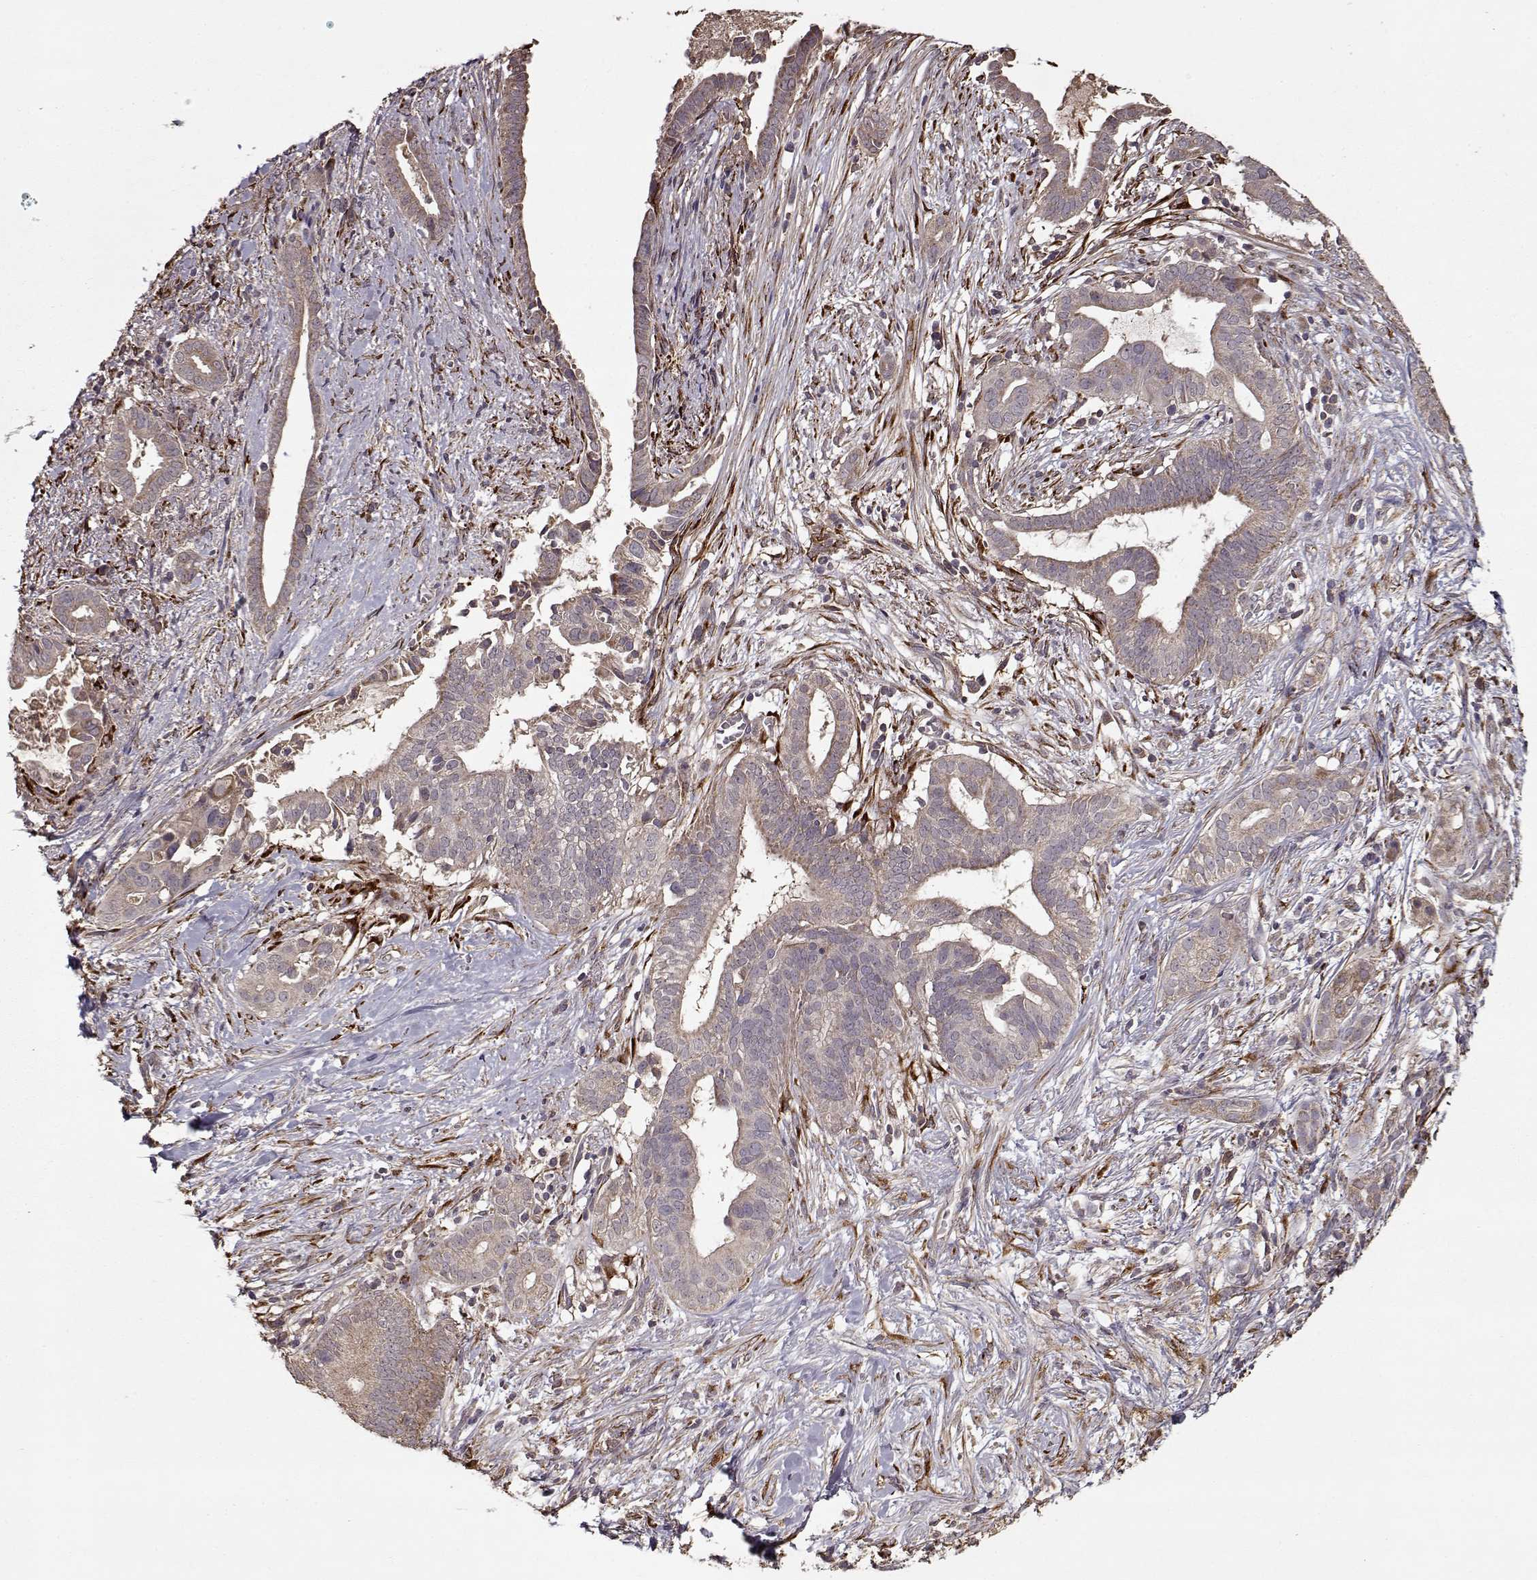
{"staining": {"intensity": "weak", "quantity": ">75%", "location": "cytoplasmic/membranous"}, "tissue": "pancreatic cancer", "cell_type": "Tumor cells", "image_type": "cancer", "snomed": [{"axis": "morphology", "description": "Adenocarcinoma, NOS"}, {"axis": "topography", "description": "Pancreas"}], "caption": "Immunohistochemical staining of human pancreatic cancer (adenocarcinoma) displays weak cytoplasmic/membranous protein staining in about >75% of tumor cells.", "gene": "IMMP1L", "patient": {"sex": "male", "age": 61}}